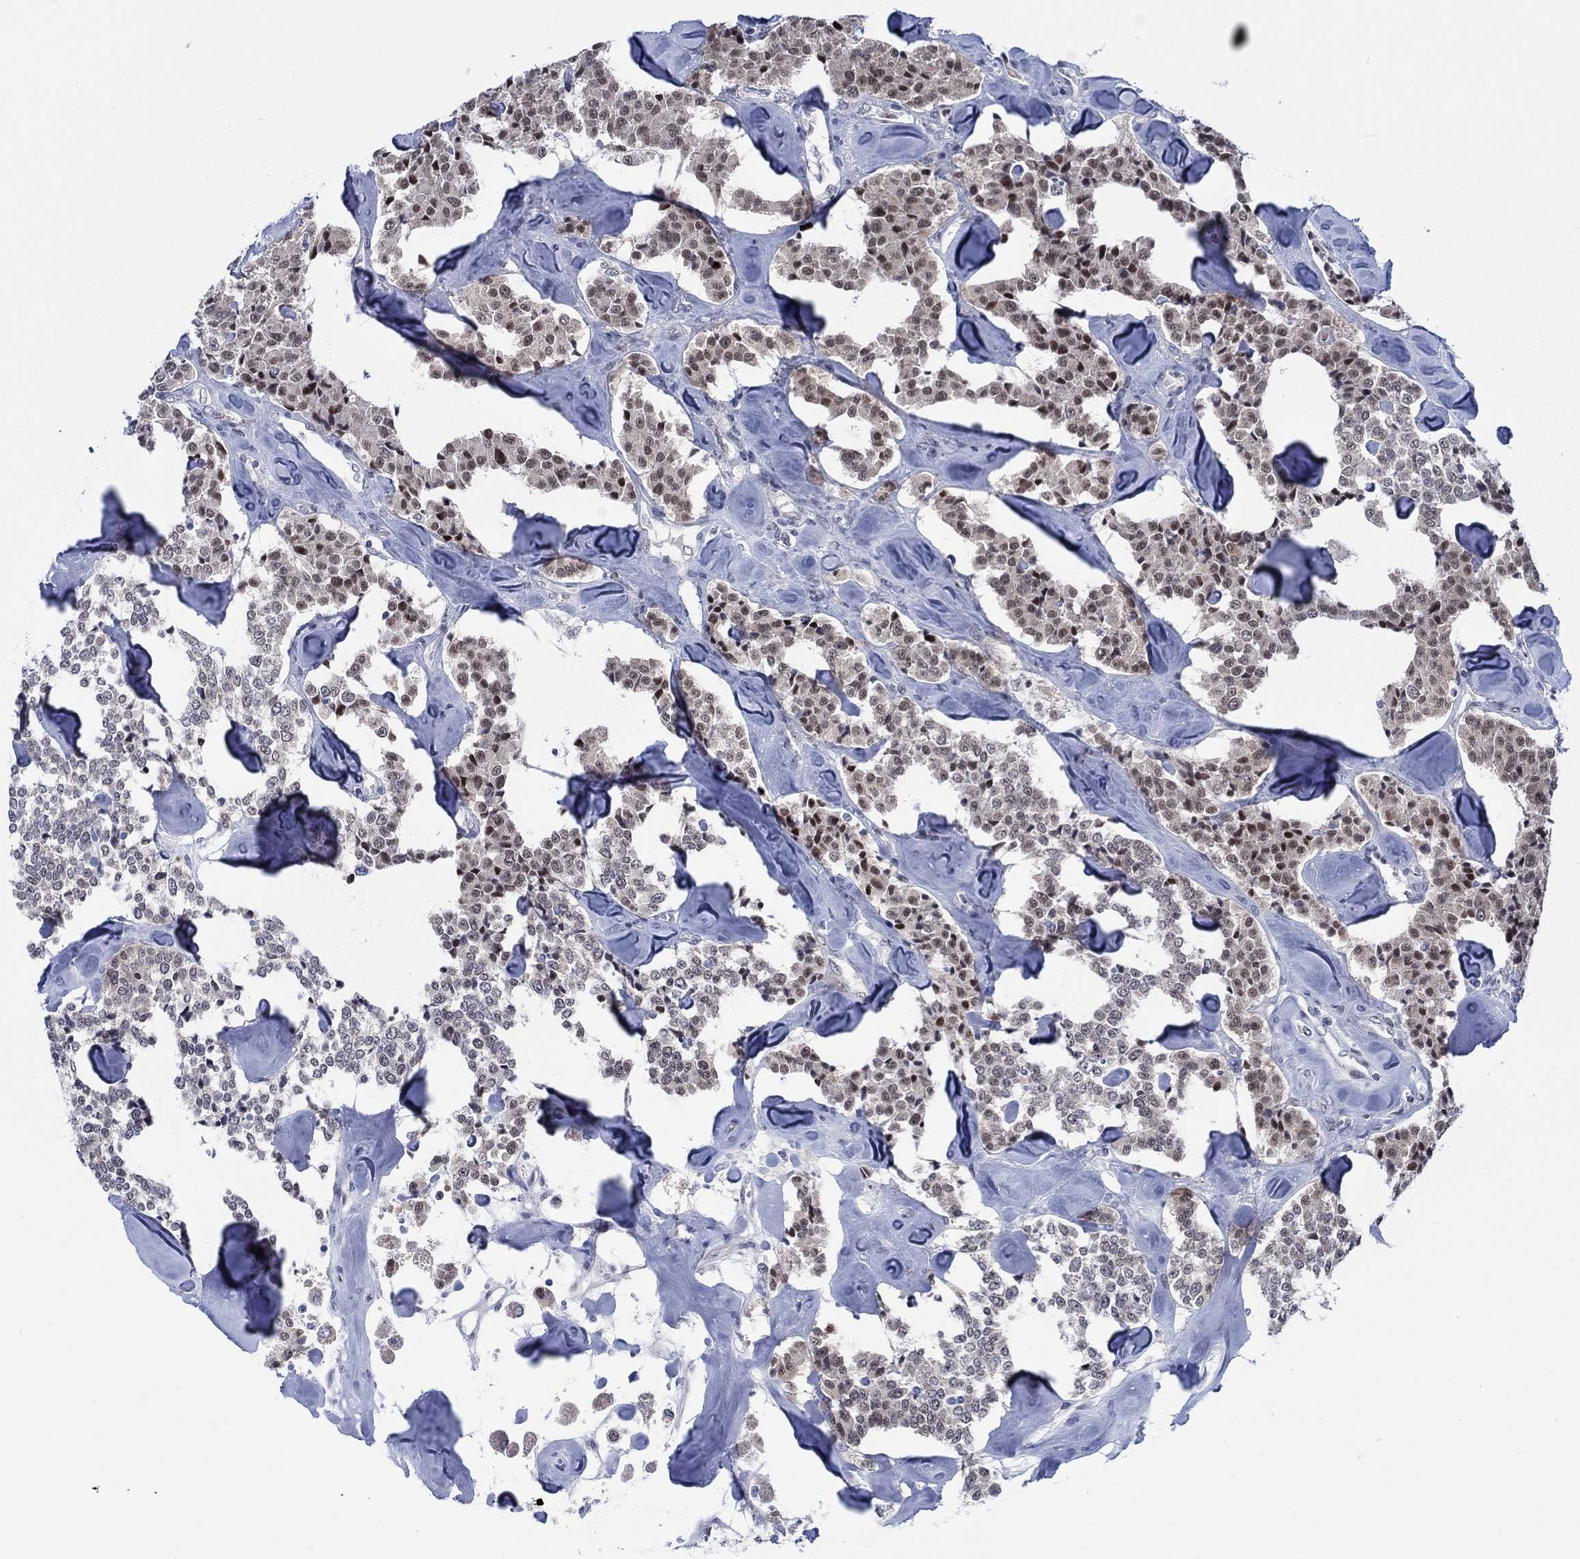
{"staining": {"intensity": "moderate", "quantity": "<25%", "location": "nuclear"}, "tissue": "carcinoid", "cell_type": "Tumor cells", "image_type": "cancer", "snomed": [{"axis": "morphology", "description": "Carcinoid, malignant, NOS"}, {"axis": "topography", "description": "Pancreas"}], "caption": "Malignant carcinoid stained for a protein displays moderate nuclear positivity in tumor cells.", "gene": "NEU3", "patient": {"sex": "male", "age": 41}}